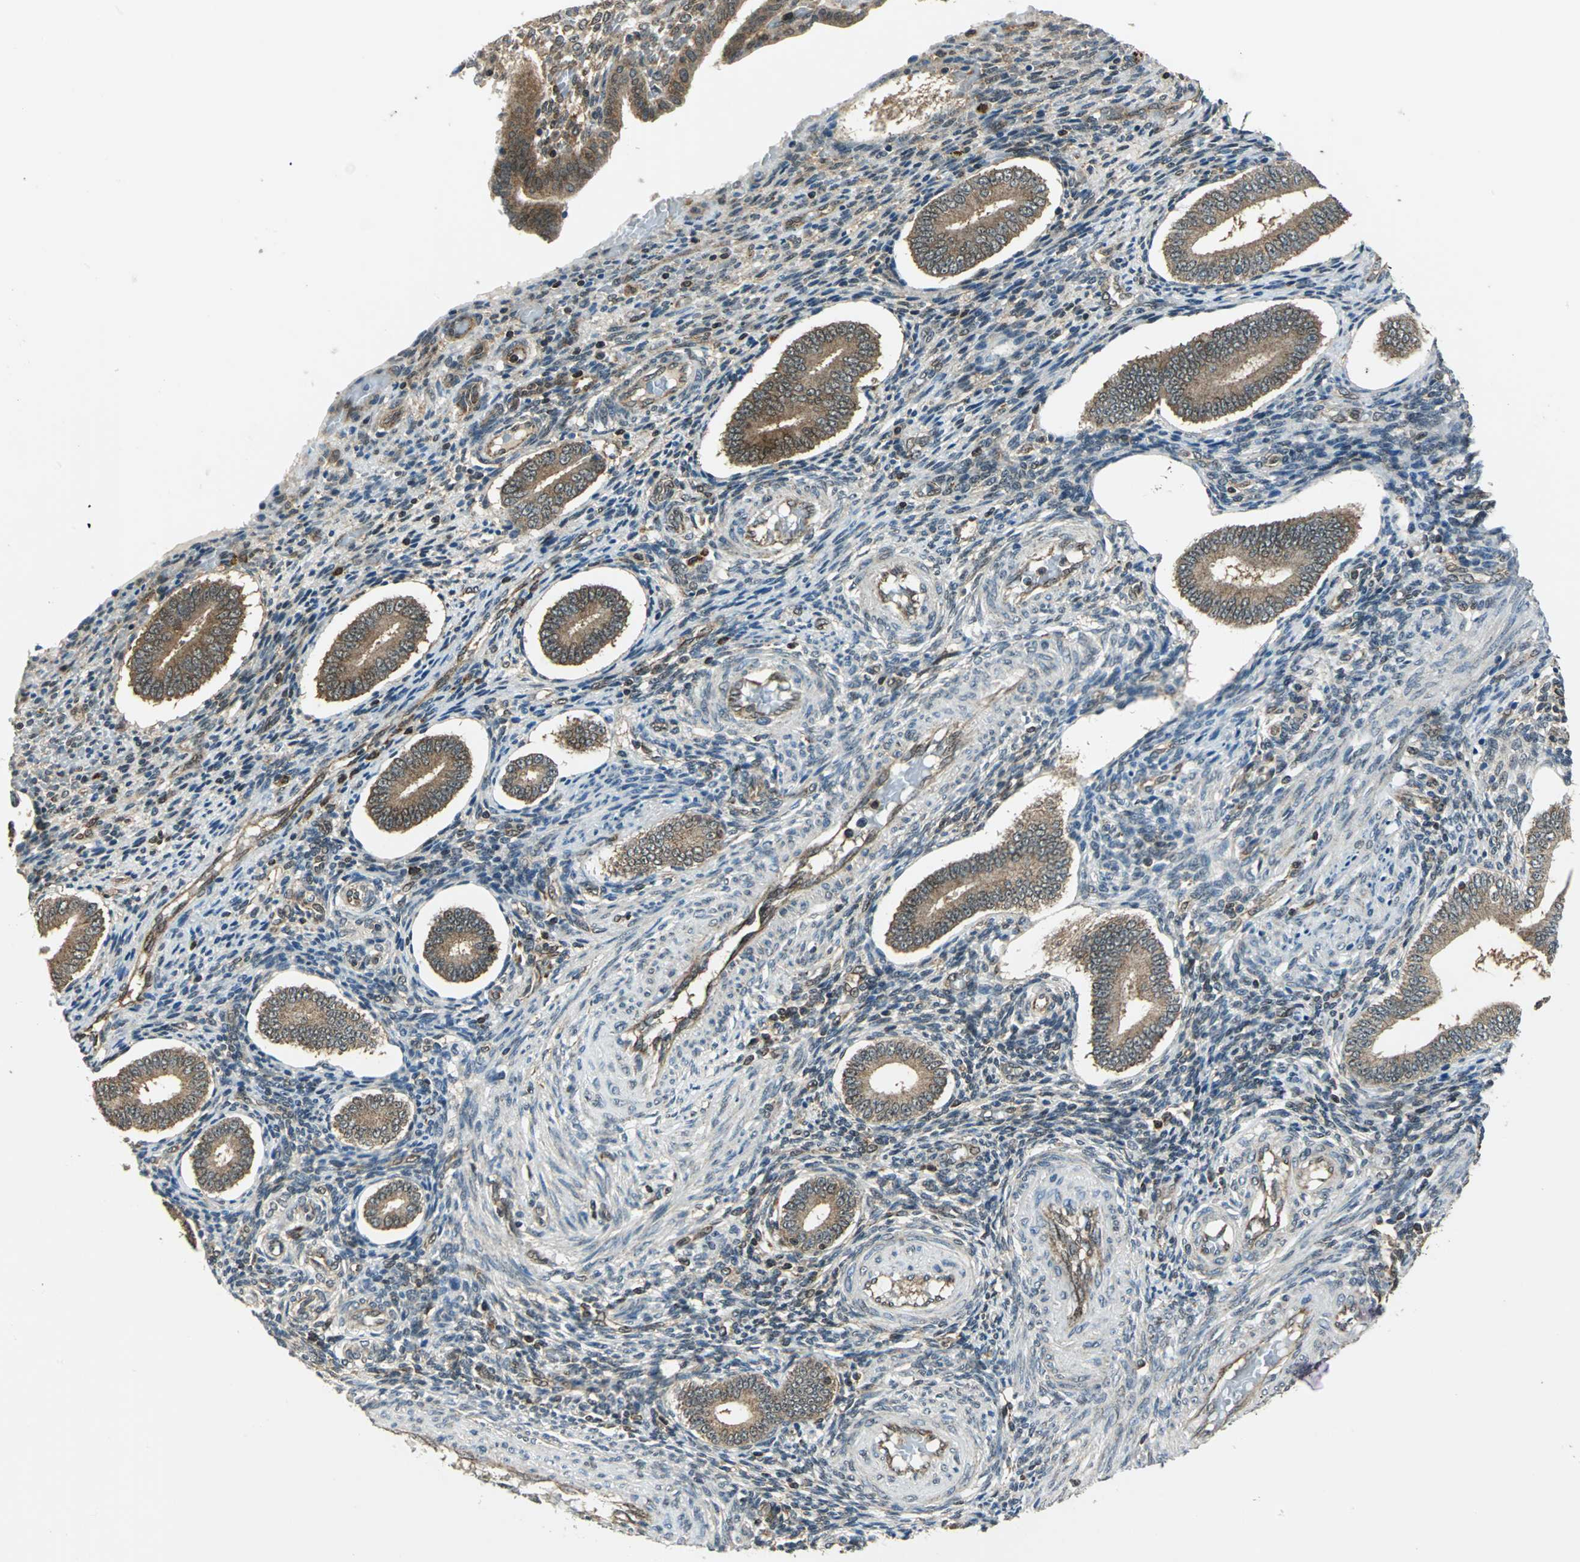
{"staining": {"intensity": "moderate", "quantity": "25%-75%", "location": "cytoplasmic/membranous,nuclear"}, "tissue": "endometrium", "cell_type": "Cells in endometrial stroma", "image_type": "normal", "snomed": [{"axis": "morphology", "description": "Normal tissue, NOS"}, {"axis": "topography", "description": "Endometrium"}], "caption": "The histopathology image reveals immunohistochemical staining of benign endometrium. There is moderate cytoplasmic/membranous,nuclear expression is present in approximately 25%-75% of cells in endometrial stroma. The staining is performed using DAB (3,3'-diaminobenzidine) brown chromogen to label protein expression. The nuclei are counter-stained blue using hematoxylin.", "gene": "NUDT2", "patient": {"sex": "female", "age": 42}}